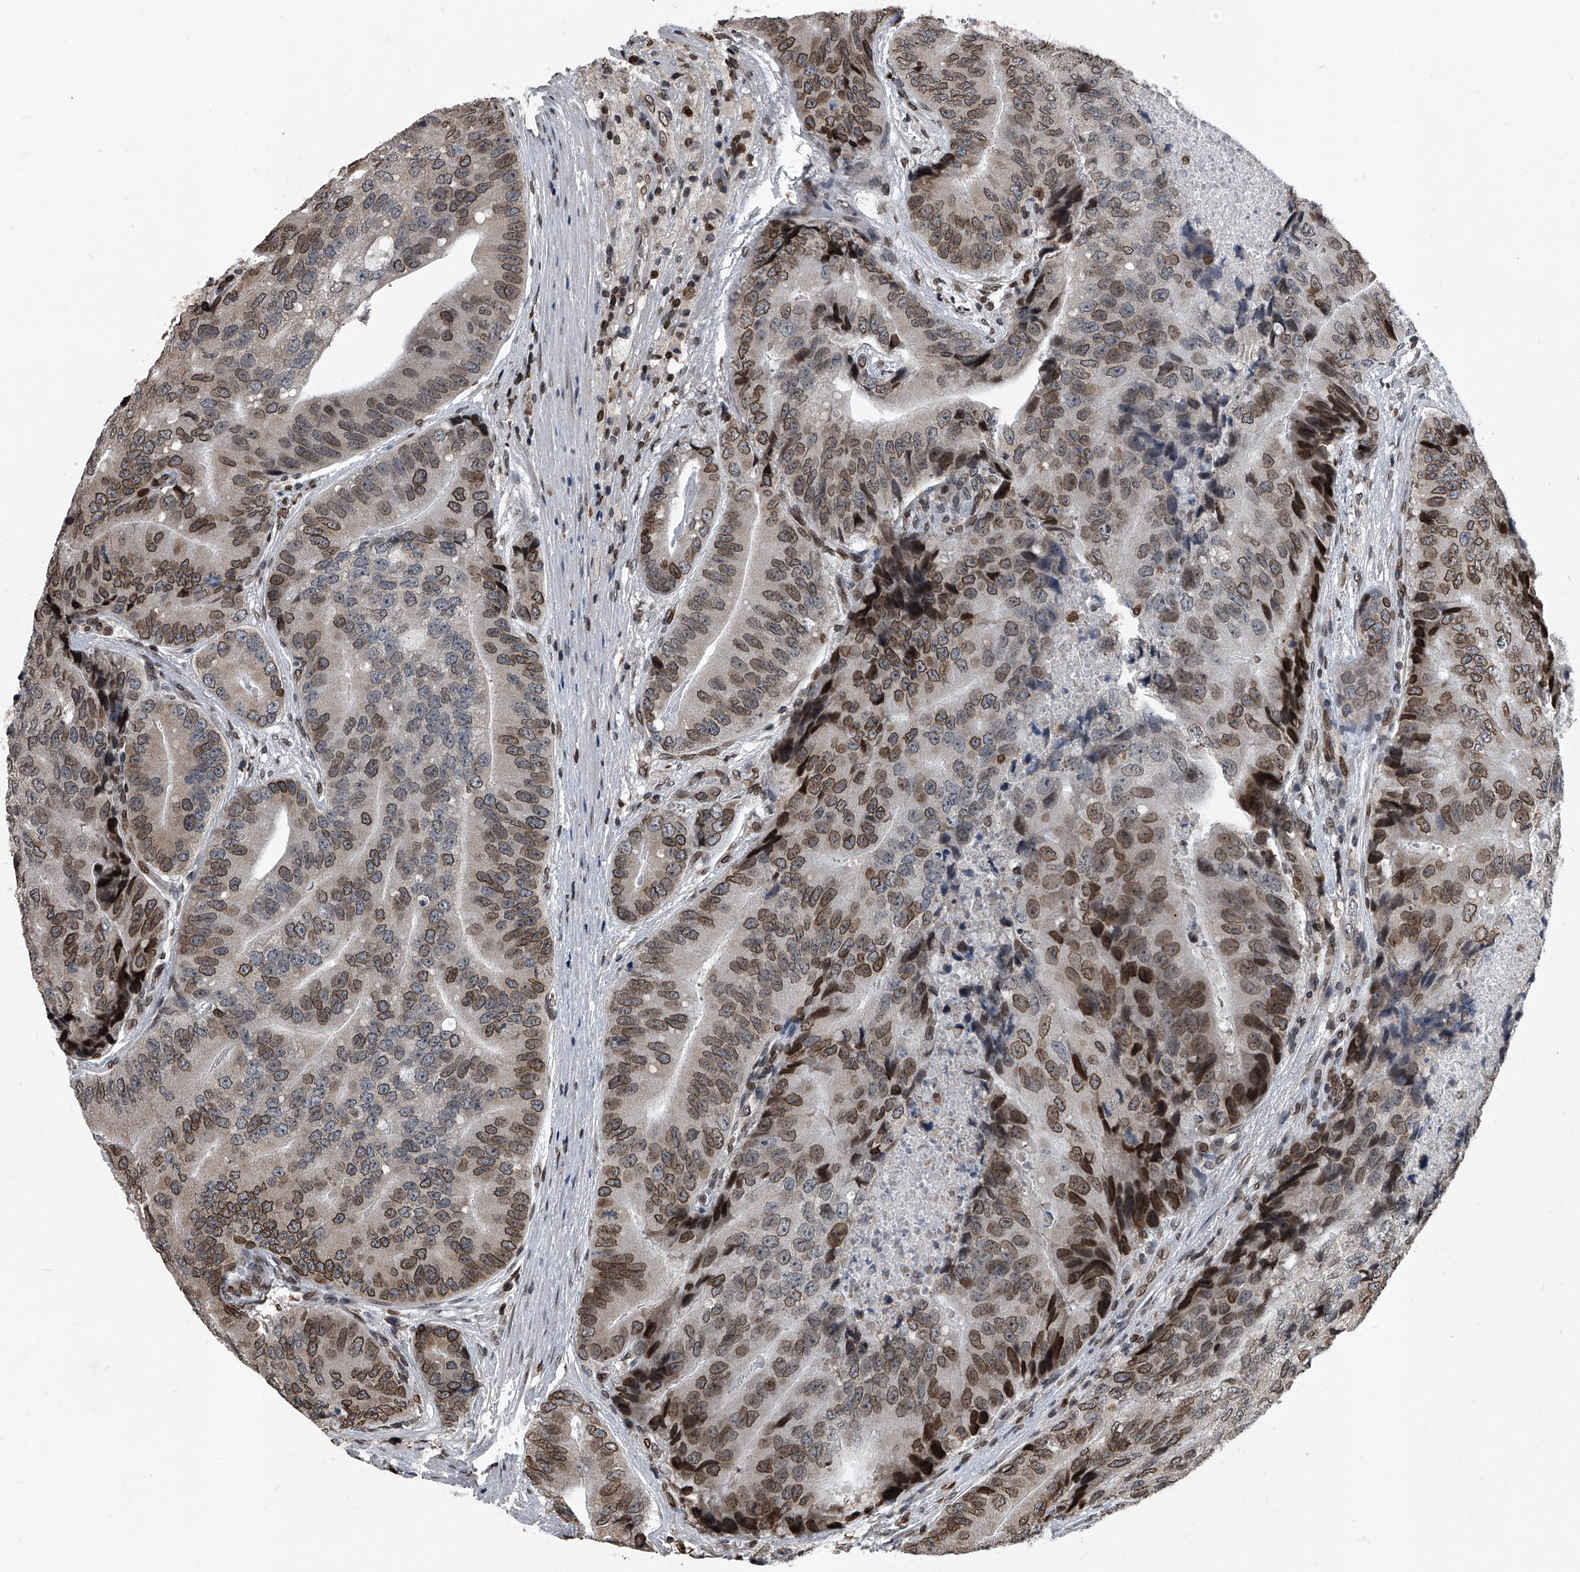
{"staining": {"intensity": "moderate", "quantity": ">75%", "location": "cytoplasmic/membranous,nuclear"}, "tissue": "prostate cancer", "cell_type": "Tumor cells", "image_type": "cancer", "snomed": [{"axis": "morphology", "description": "Adenocarcinoma, High grade"}, {"axis": "topography", "description": "Prostate"}], "caption": "Immunohistochemical staining of human prostate cancer displays medium levels of moderate cytoplasmic/membranous and nuclear protein positivity in about >75% of tumor cells.", "gene": "PHF20", "patient": {"sex": "male", "age": 70}}